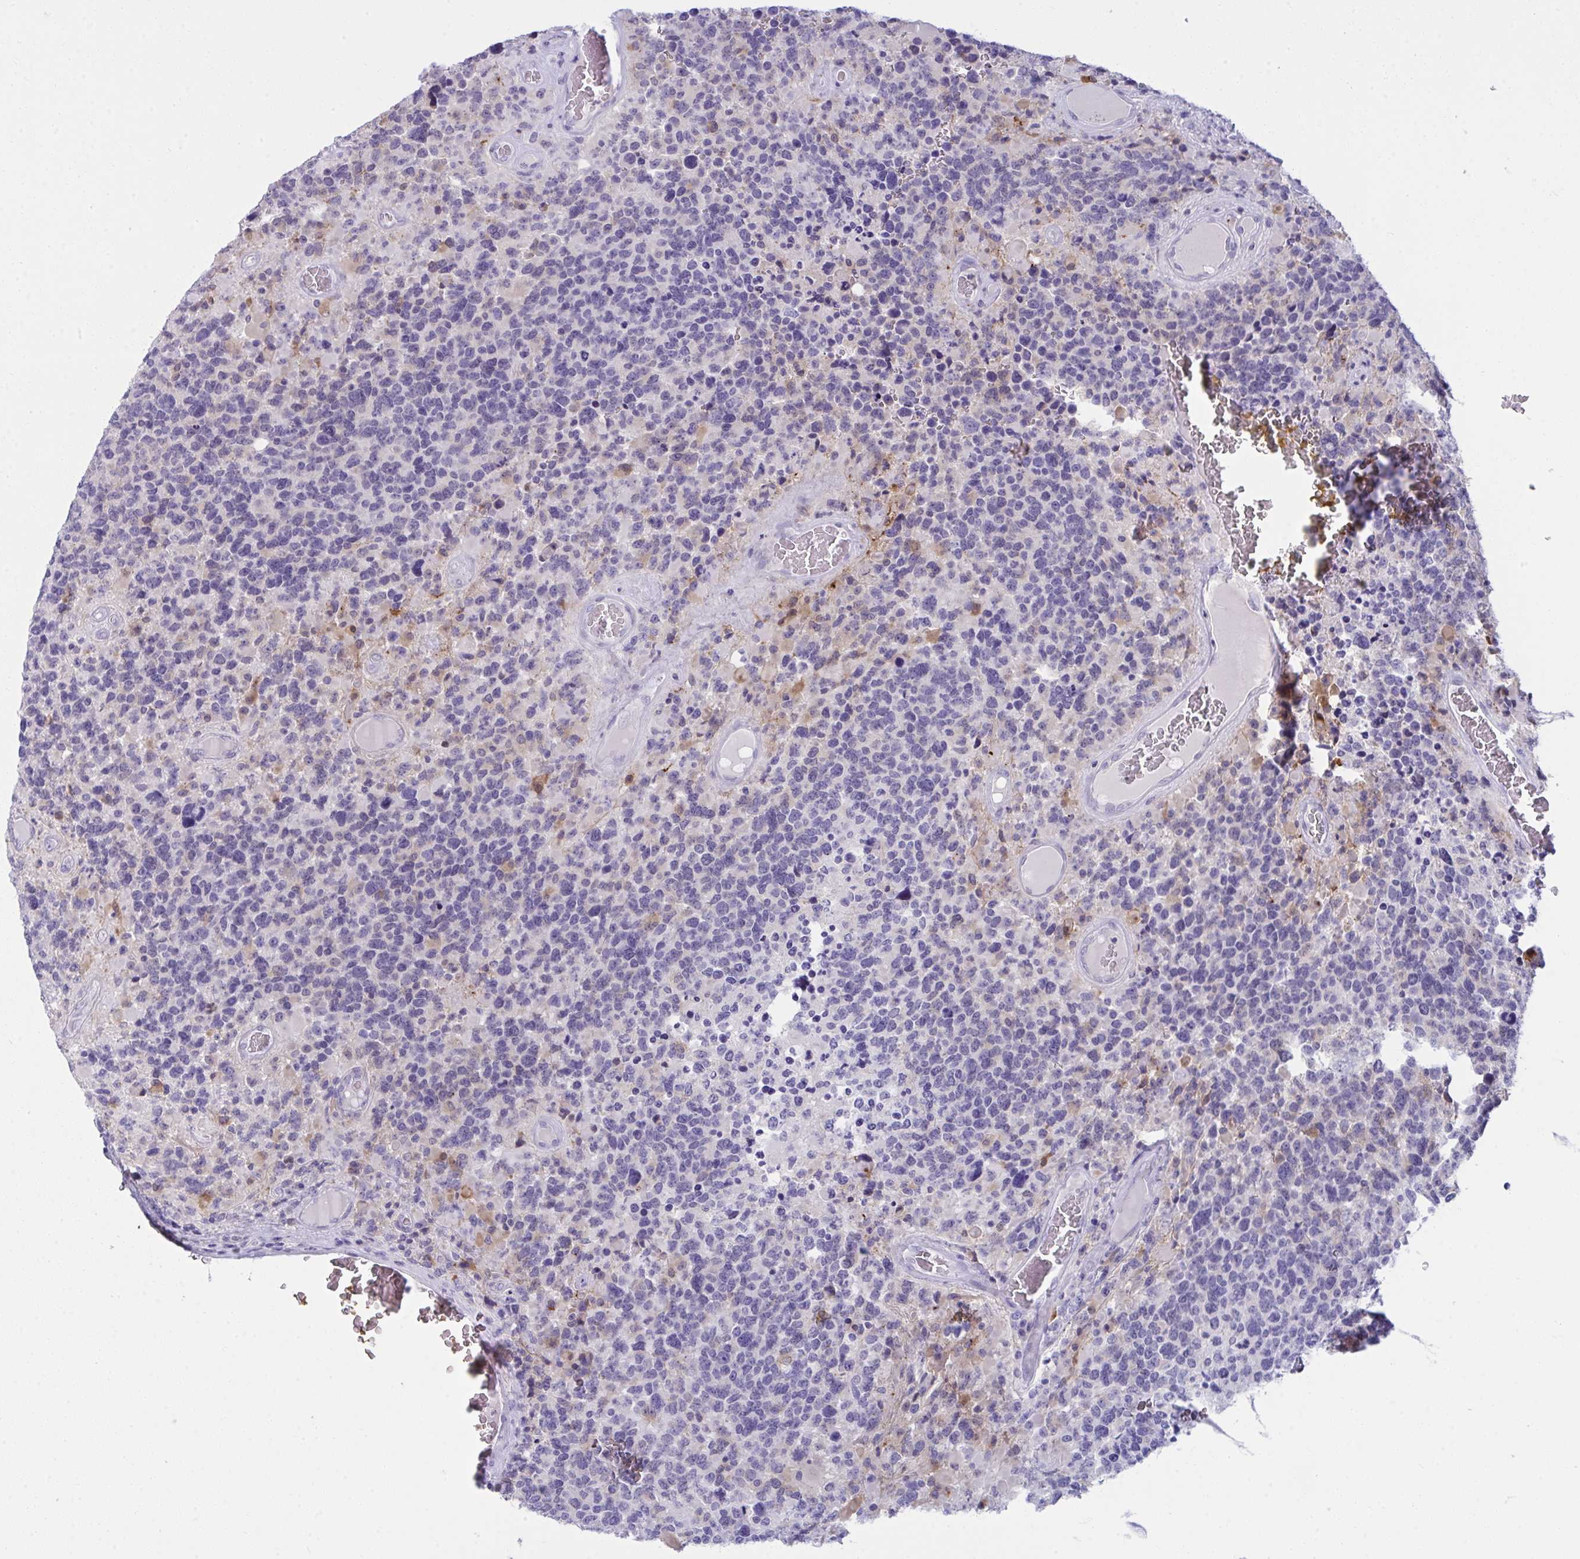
{"staining": {"intensity": "negative", "quantity": "none", "location": "none"}, "tissue": "glioma", "cell_type": "Tumor cells", "image_type": "cancer", "snomed": [{"axis": "morphology", "description": "Glioma, malignant, High grade"}, {"axis": "topography", "description": "Brain"}], "caption": "High-grade glioma (malignant) stained for a protein using IHC displays no expression tumor cells.", "gene": "RGPD5", "patient": {"sex": "female", "age": 40}}